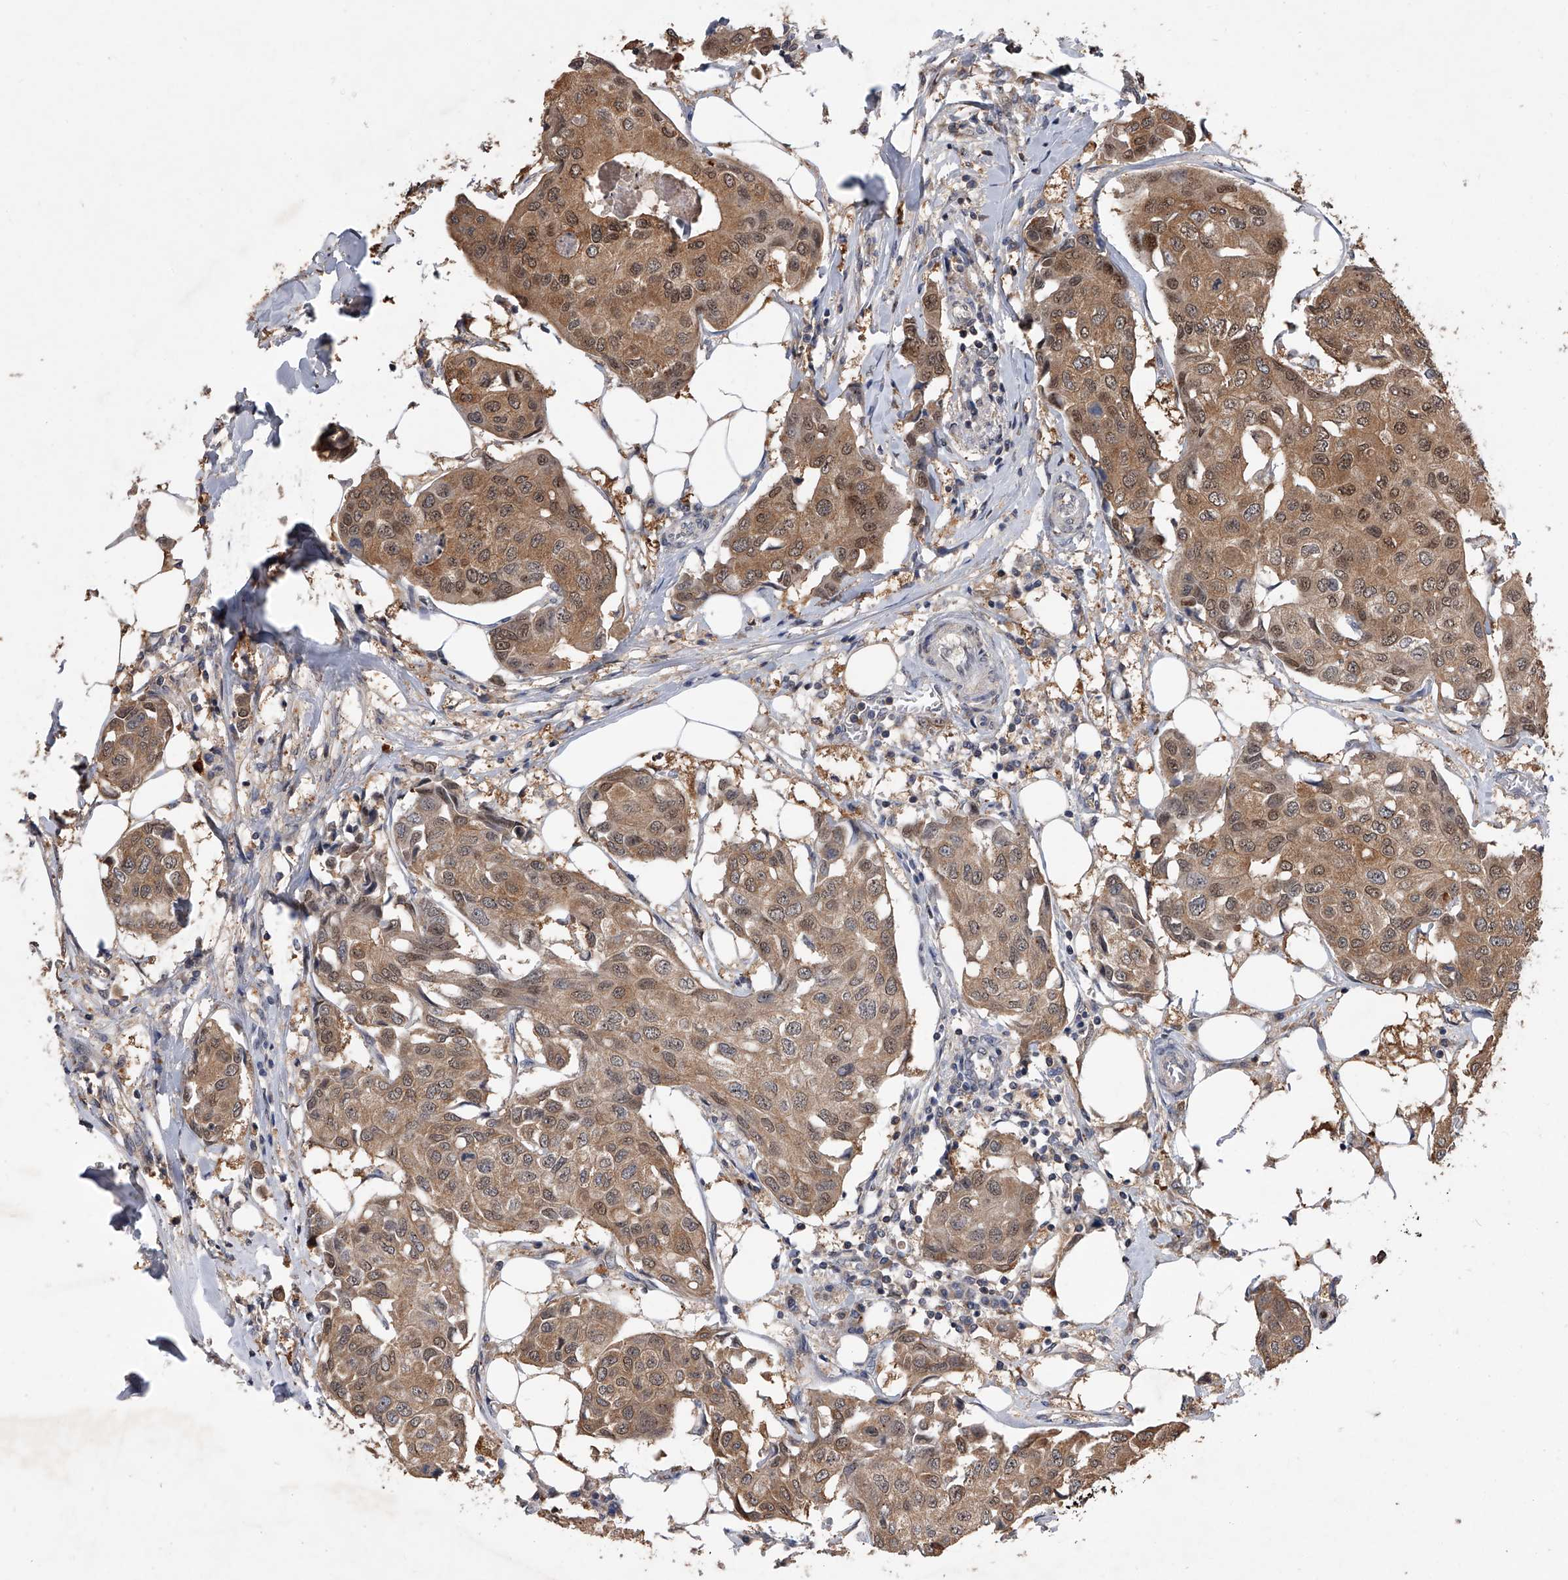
{"staining": {"intensity": "moderate", "quantity": ">75%", "location": "cytoplasmic/membranous,nuclear"}, "tissue": "breast cancer", "cell_type": "Tumor cells", "image_type": "cancer", "snomed": [{"axis": "morphology", "description": "Duct carcinoma"}, {"axis": "topography", "description": "Breast"}], "caption": "About >75% of tumor cells in human breast cancer reveal moderate cytoplasmic/membranous and nuclear protein expression as visualized by brown immunohistochemical staining.", "gene": "BHLHE23", "patient": {"sex": "female", "age": 80}}